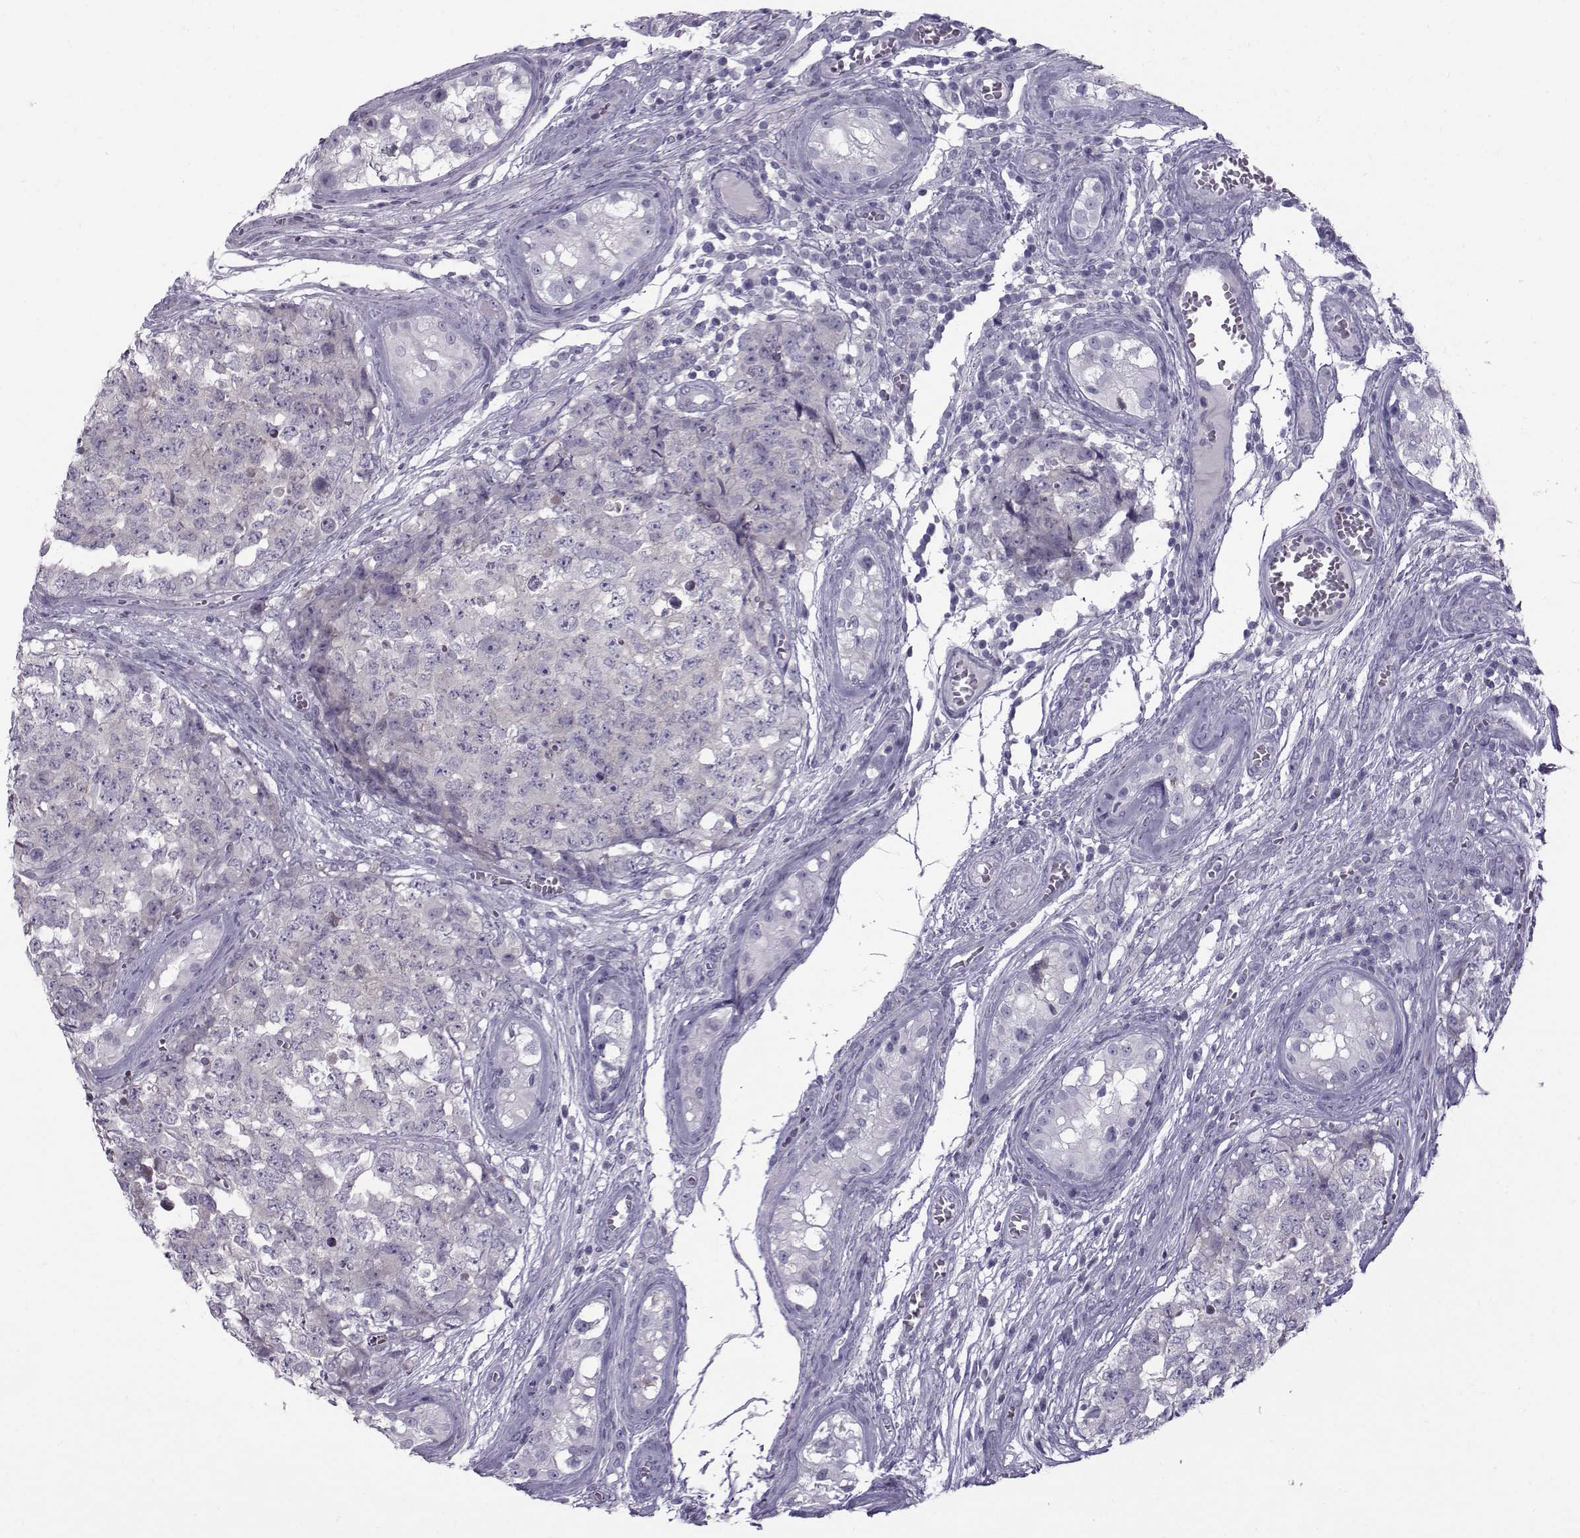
{"staining": {"intensity": "negative", "quantity": "none", "location": "none"}, "tissue": "testis cancer", "cell_type": "Tumor cells", "image_type": "cancer", "snomed": [{"axis": "morphology", "description": "Carcinoma, Embryonal, NOS"}, {"axis": "topography", "description": "Testis"}], "caption": "Immunohistochemistry (IHC) of human testis cancer displays no expression in tumor cells.", "gene": "DMRT3", "patient": {"sex": "male", "age": 23}}